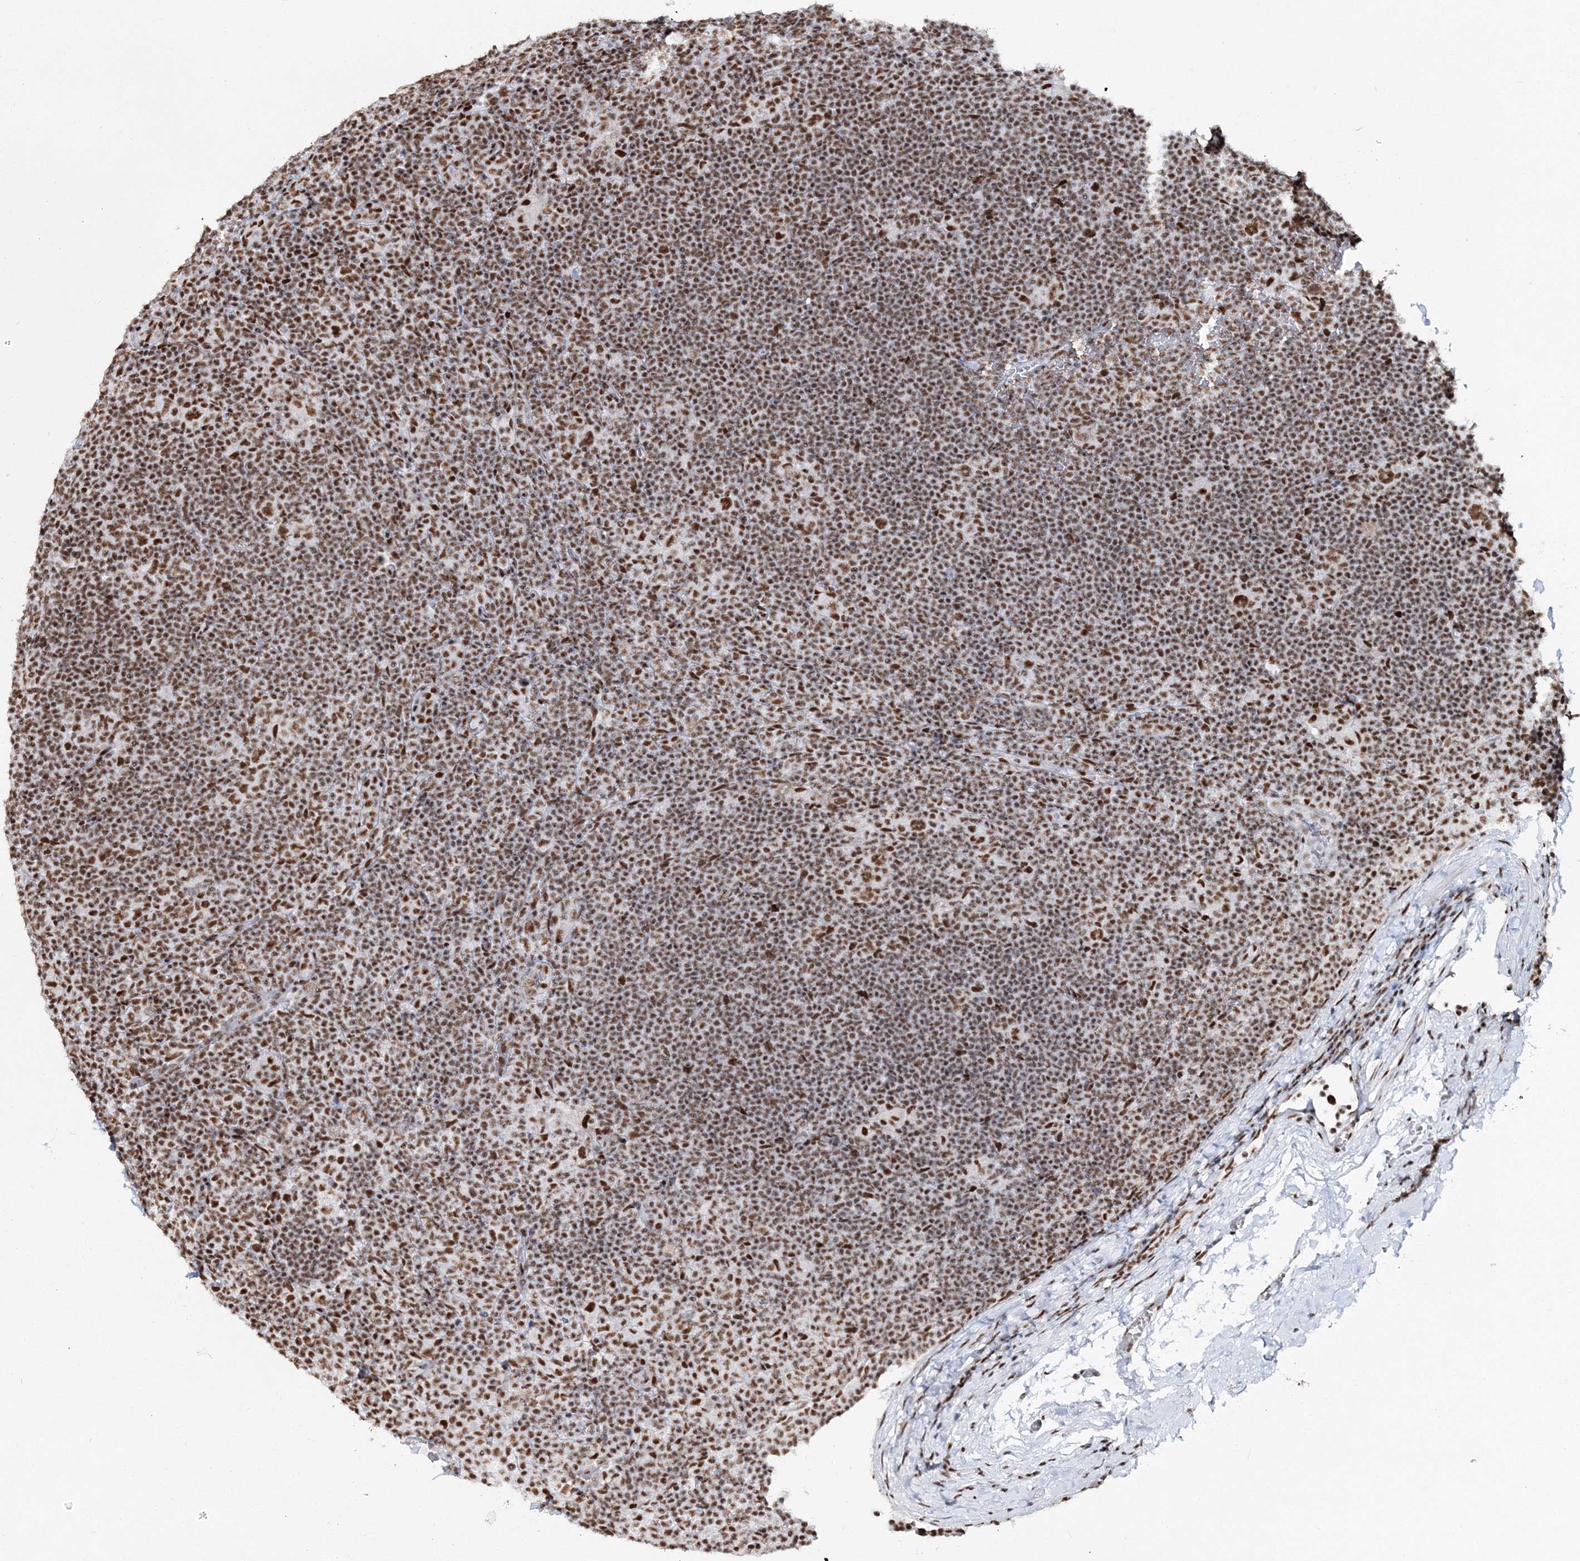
{"staining": {"intensity": "moderate", "quantity": ">75%", "location": "nuclear"}, "tissue": "lymphoma", "cell_type": "Tumor cells", "image_type": "cancer", "snomed": [{"axis": "morphology", "description": "Hodgkin's disease, NOS"}, {"axis": "topography", "description": "Lymph node"}], "caption": "An immunohistochemistry image of tumor tissue is shown. Protein staining in brown highlights moderate nuclear positivity in Hodgkin's disease within tumor cells.", "gene": "QRICH1", "patient": {"sex": "female", "age": 57}}